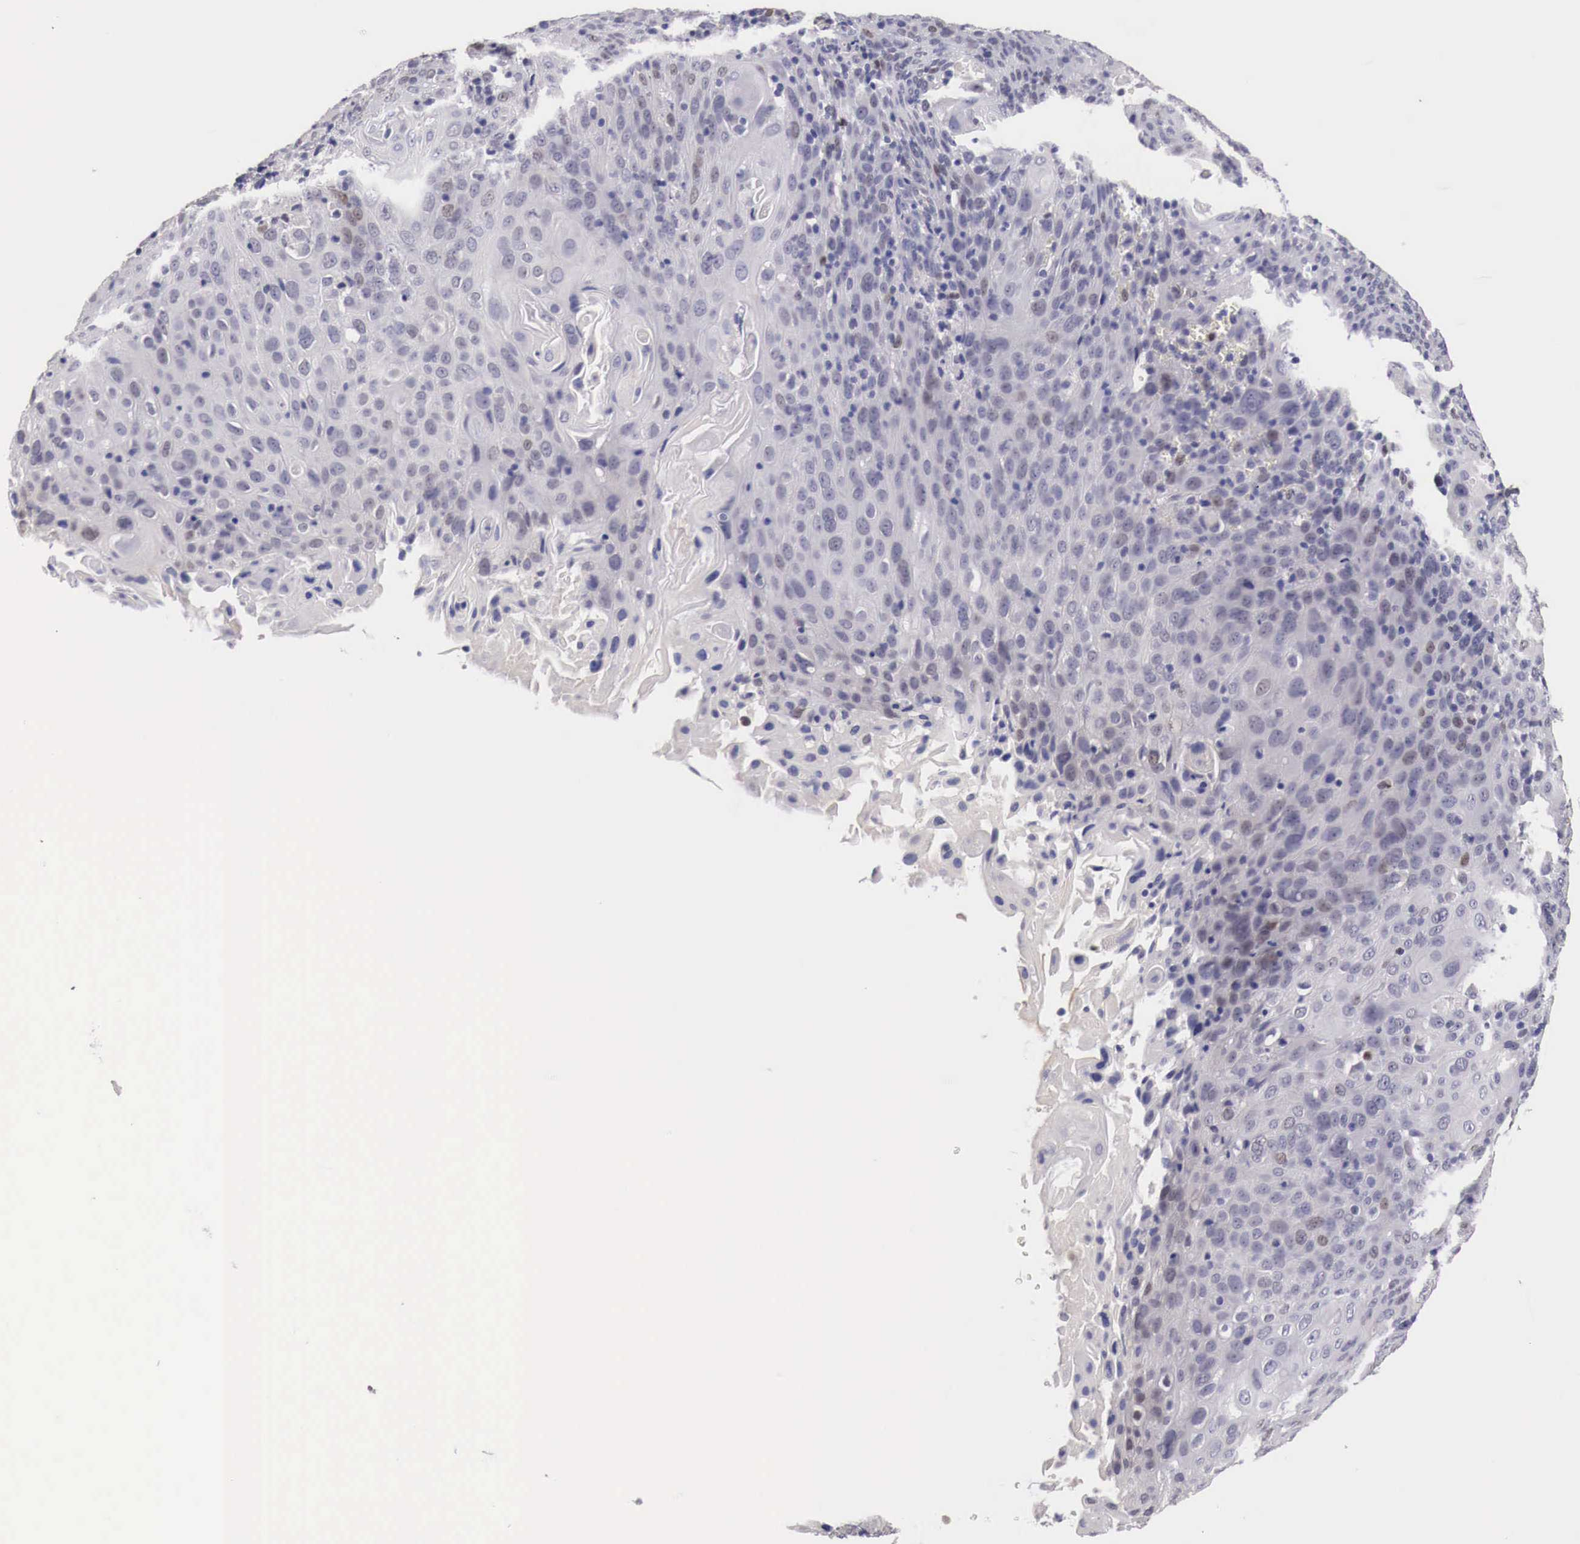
{"staining": {"intensity": "negative", "quantity": "none", "location": "none"}, "tissue": "cervical cancer", "cell_type": "Tumor cells", "image_type": "cancer", "snomed": [{"axis": "morphology", "description": "Squamous cell carcinoma, NOS"}, {"axis": "topography", "description": "Cervix"}], "caption": "The immunohistochemistry (IHC) photomicrograph has no significant staining in tumor cells of squamous cell carcinoma (cervical) tissue.", "gene": "ENOX2", "patient": {"sex": "female", "age": 54}}